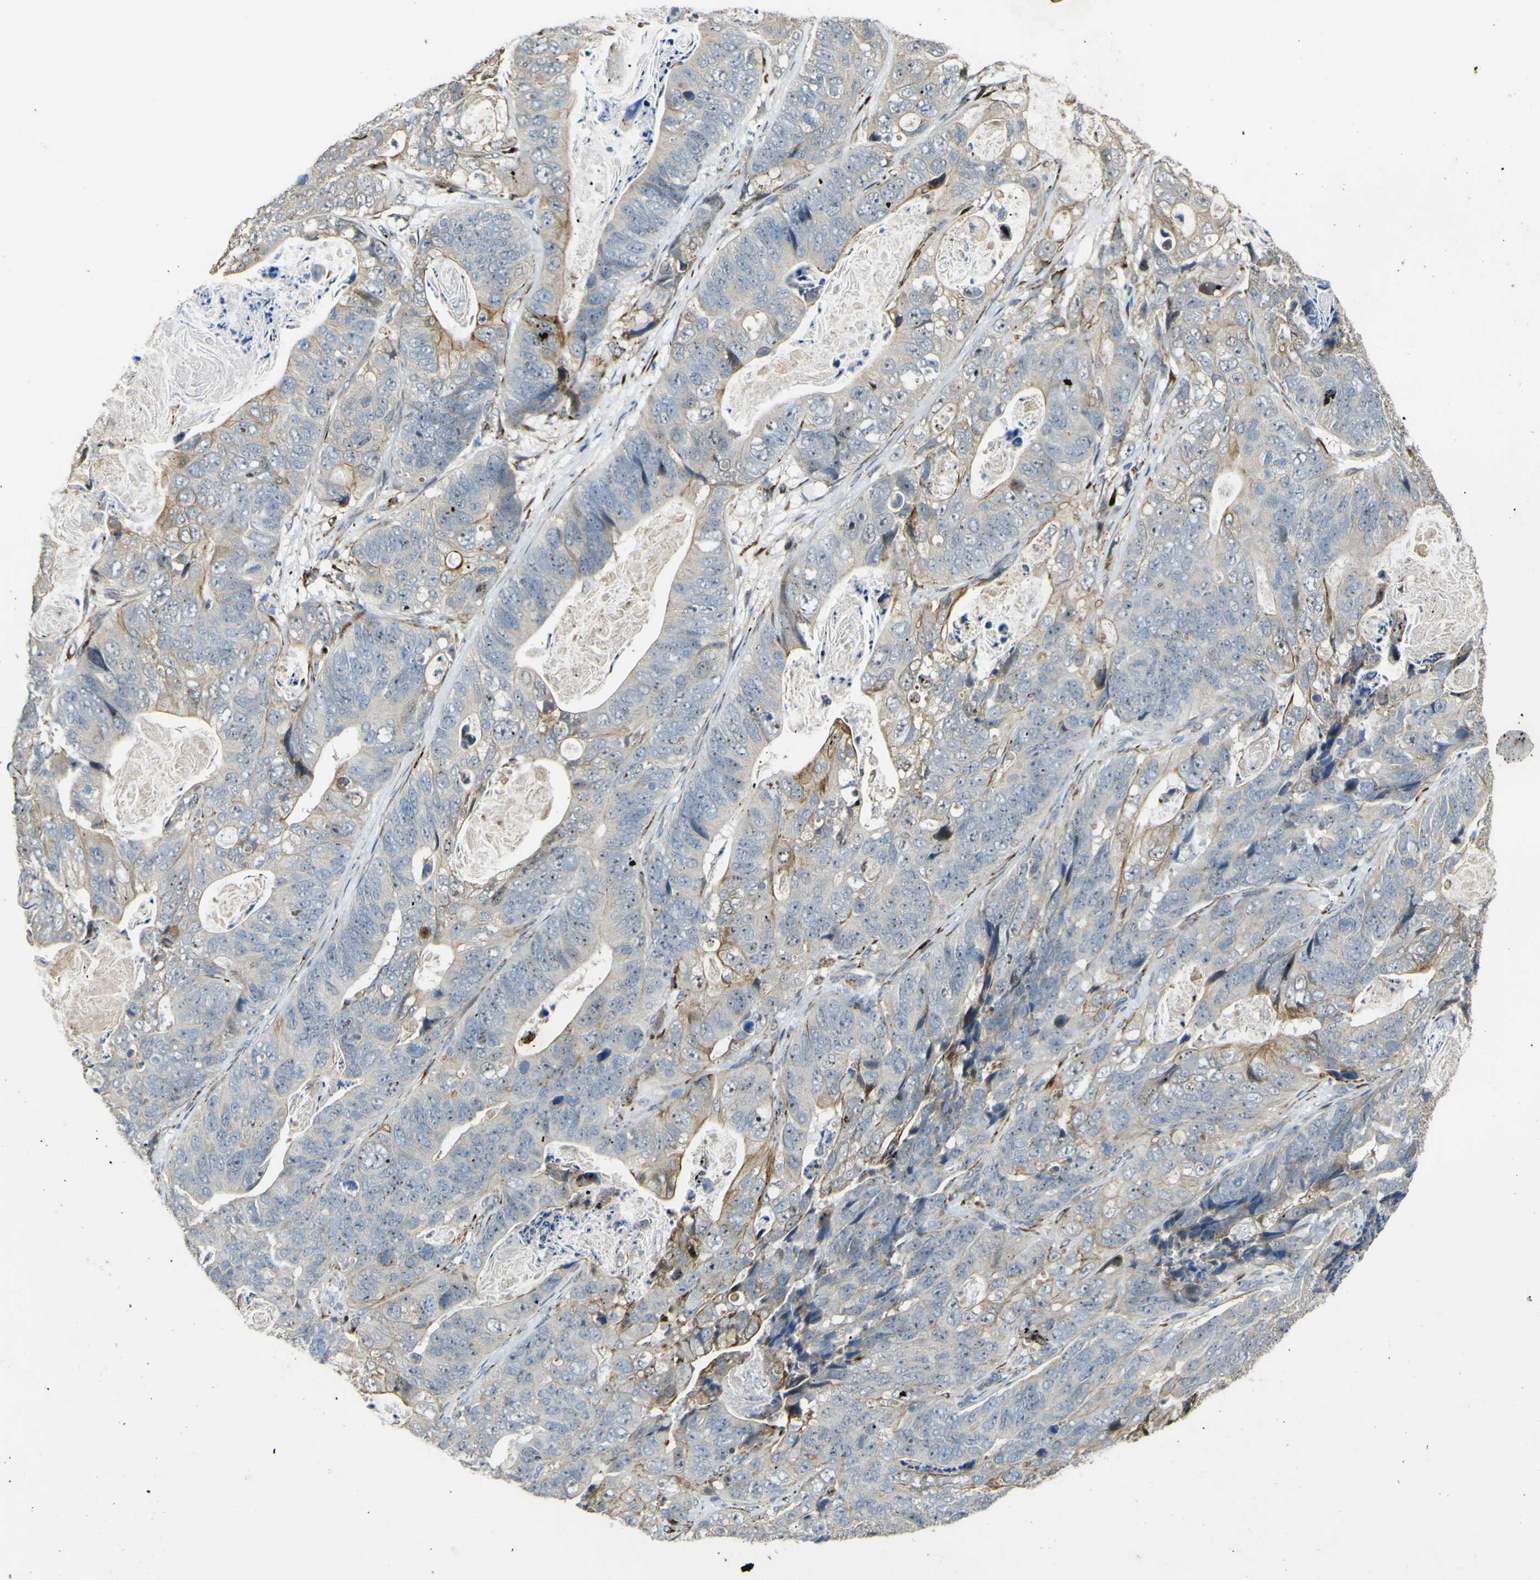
{"staining": {"intensity": "weak", "quantity": "25%-75%", "location": "cytoplasmic/membranous"}, "tissue": "stomach cancer", "cell_type": "Tumor cells", "image_type": "cancer", "snomed": [{"axis": "morphology", "description": "Adenocarcinoma, NOS"}, {"axis": "topography", "description": "Stomach"}], "caption": "The immunohistochemical stain labels weak cytoplasmic/membranous expression in tumor cells of stomach cancer tissue.", "gene": "LBHD1", "patient": {"sex": "female", "age": 89}}